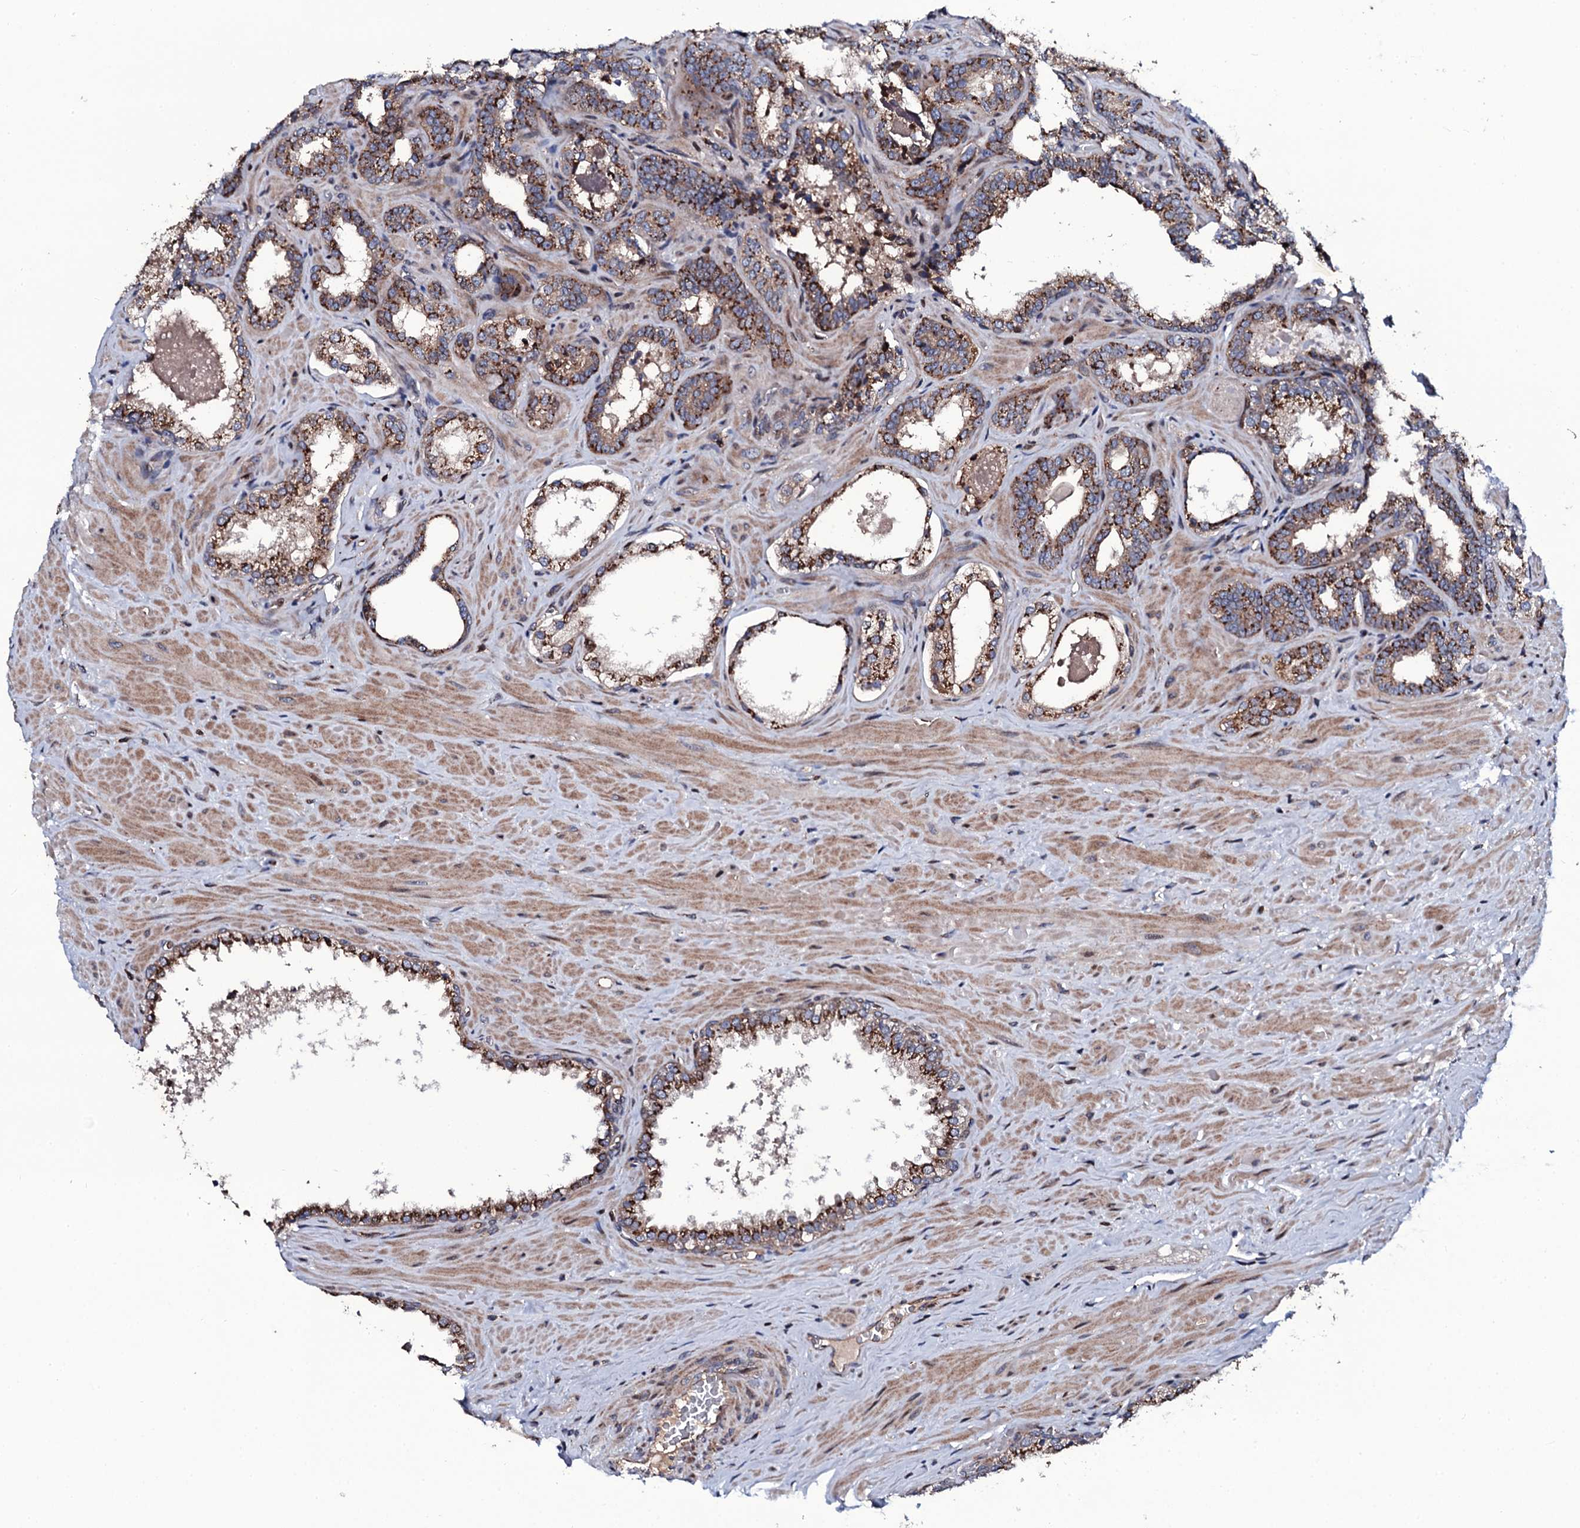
{"staining": {"intensity": "strong", "quantity": "25%-75%", "location": "cytoplasmic/membranous"}, "tissue": "prostate cancer", "cell_type": "Tumor cells", "image_type": "cancer", "snomed": [{"axis": "morphology", "description": "Adenocarcinoma, High grade"}, {"axis": "topography", "description": "Prostate"}], "caption": "A brown stain shows strong cytoplasmic/membranous expression of a protein in adenocarcinoma (high-grade) (prostate) tumor cells.", "gene": "PLET1", "patient": {"sex": "male", "age": 64}}